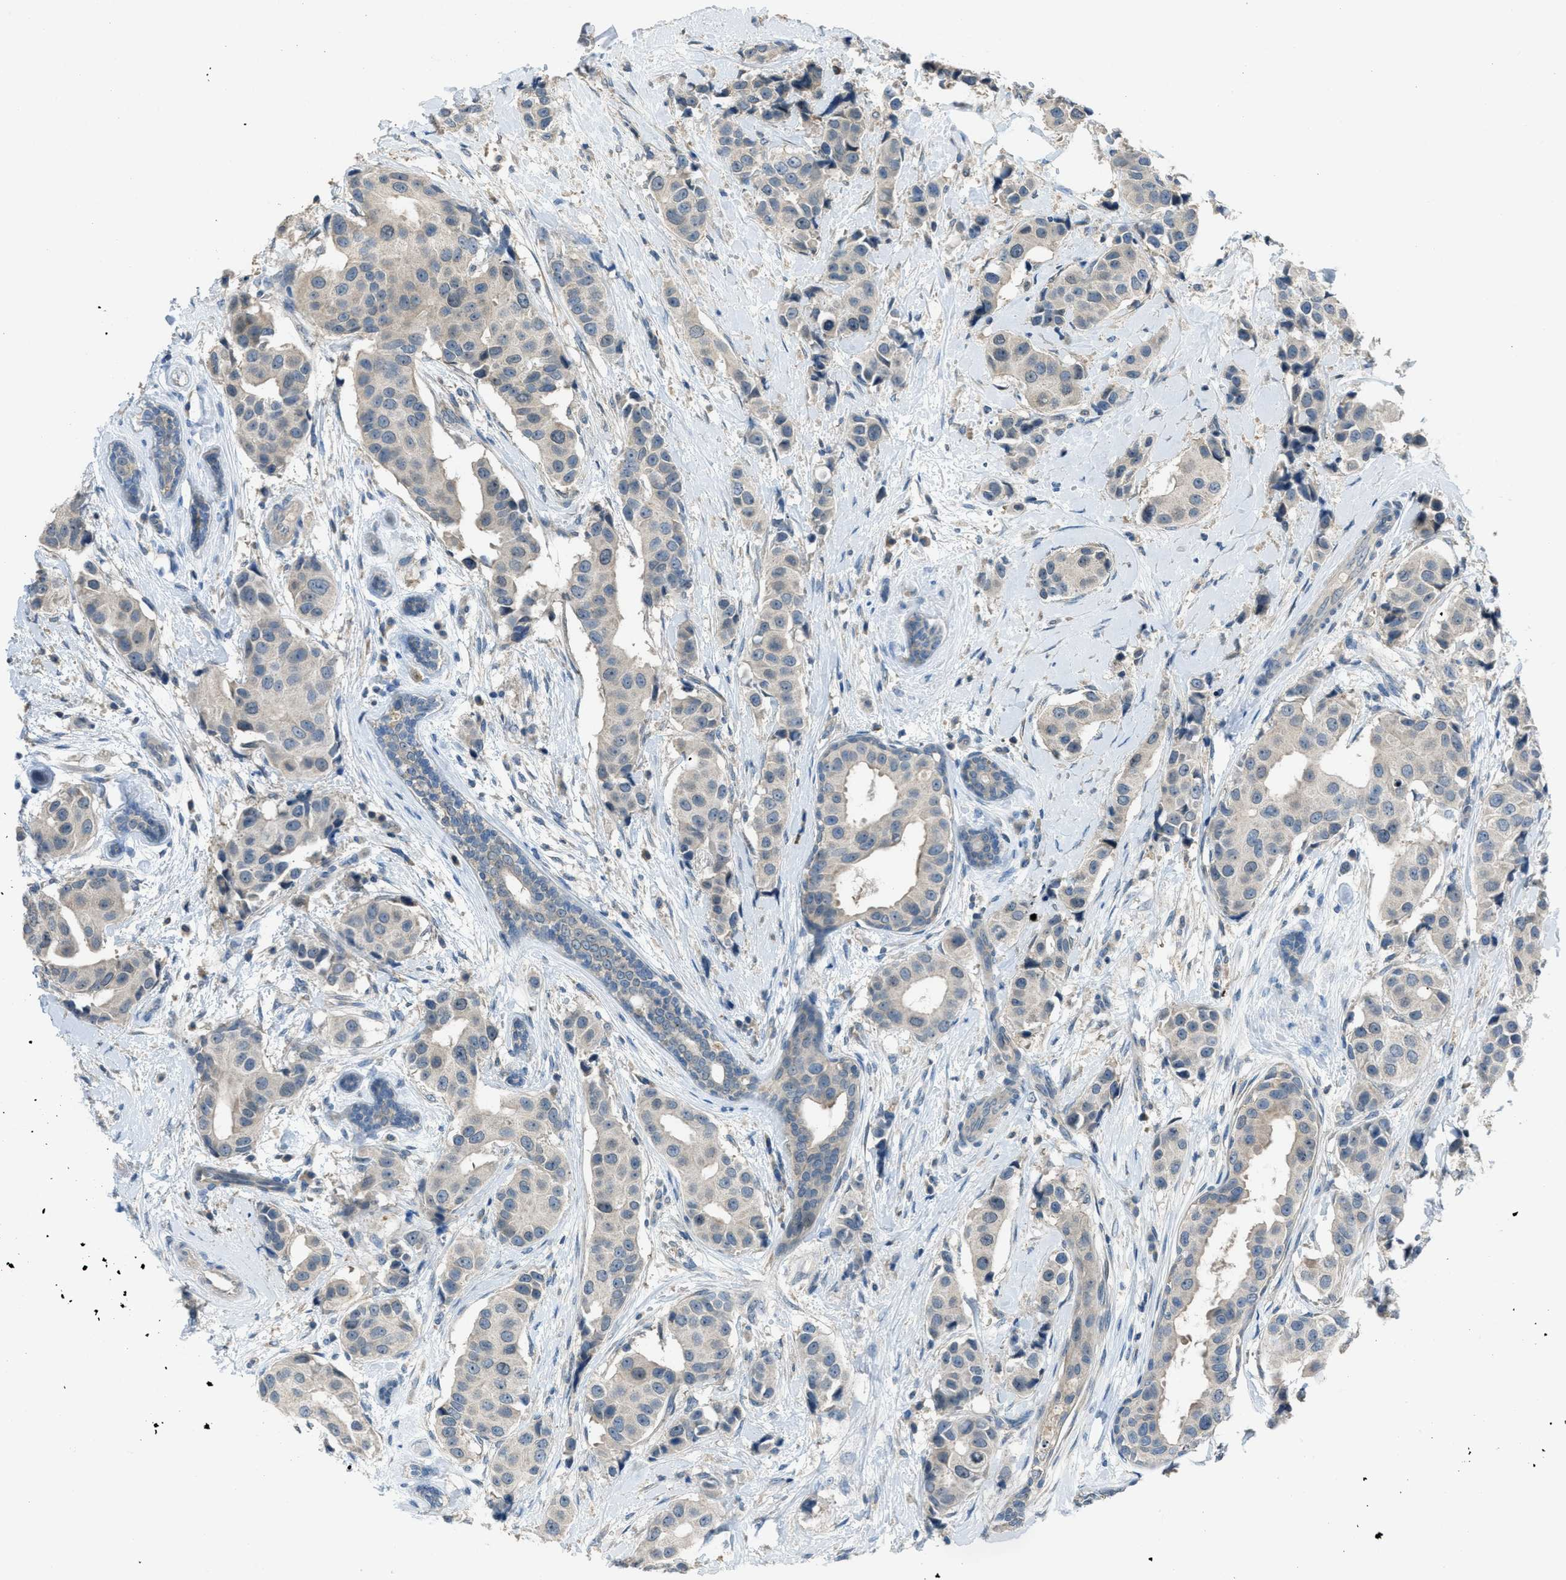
{"staining": {"intensity": "weak", "quantity": "<25%", "location": "cytoplasmic/membranous"}, "tissue": "breast cancer", "cell_type": "Tumor cells", "image_type": "cancer", "snomed": [{"axis": "morphology", "description": "Normal tissue, NOS"}, {"axis": "morphology", "description": "Duct carcinoma"}, {"axis": "topography", "description": "Breast"}], "caption": "An immunohistochemistry micrograph of breast cancer is shown. There is no staining in tumor cells of breast cancer.", "gene": "MIS18A", "patient": {"sex": "female", "age": 39}}